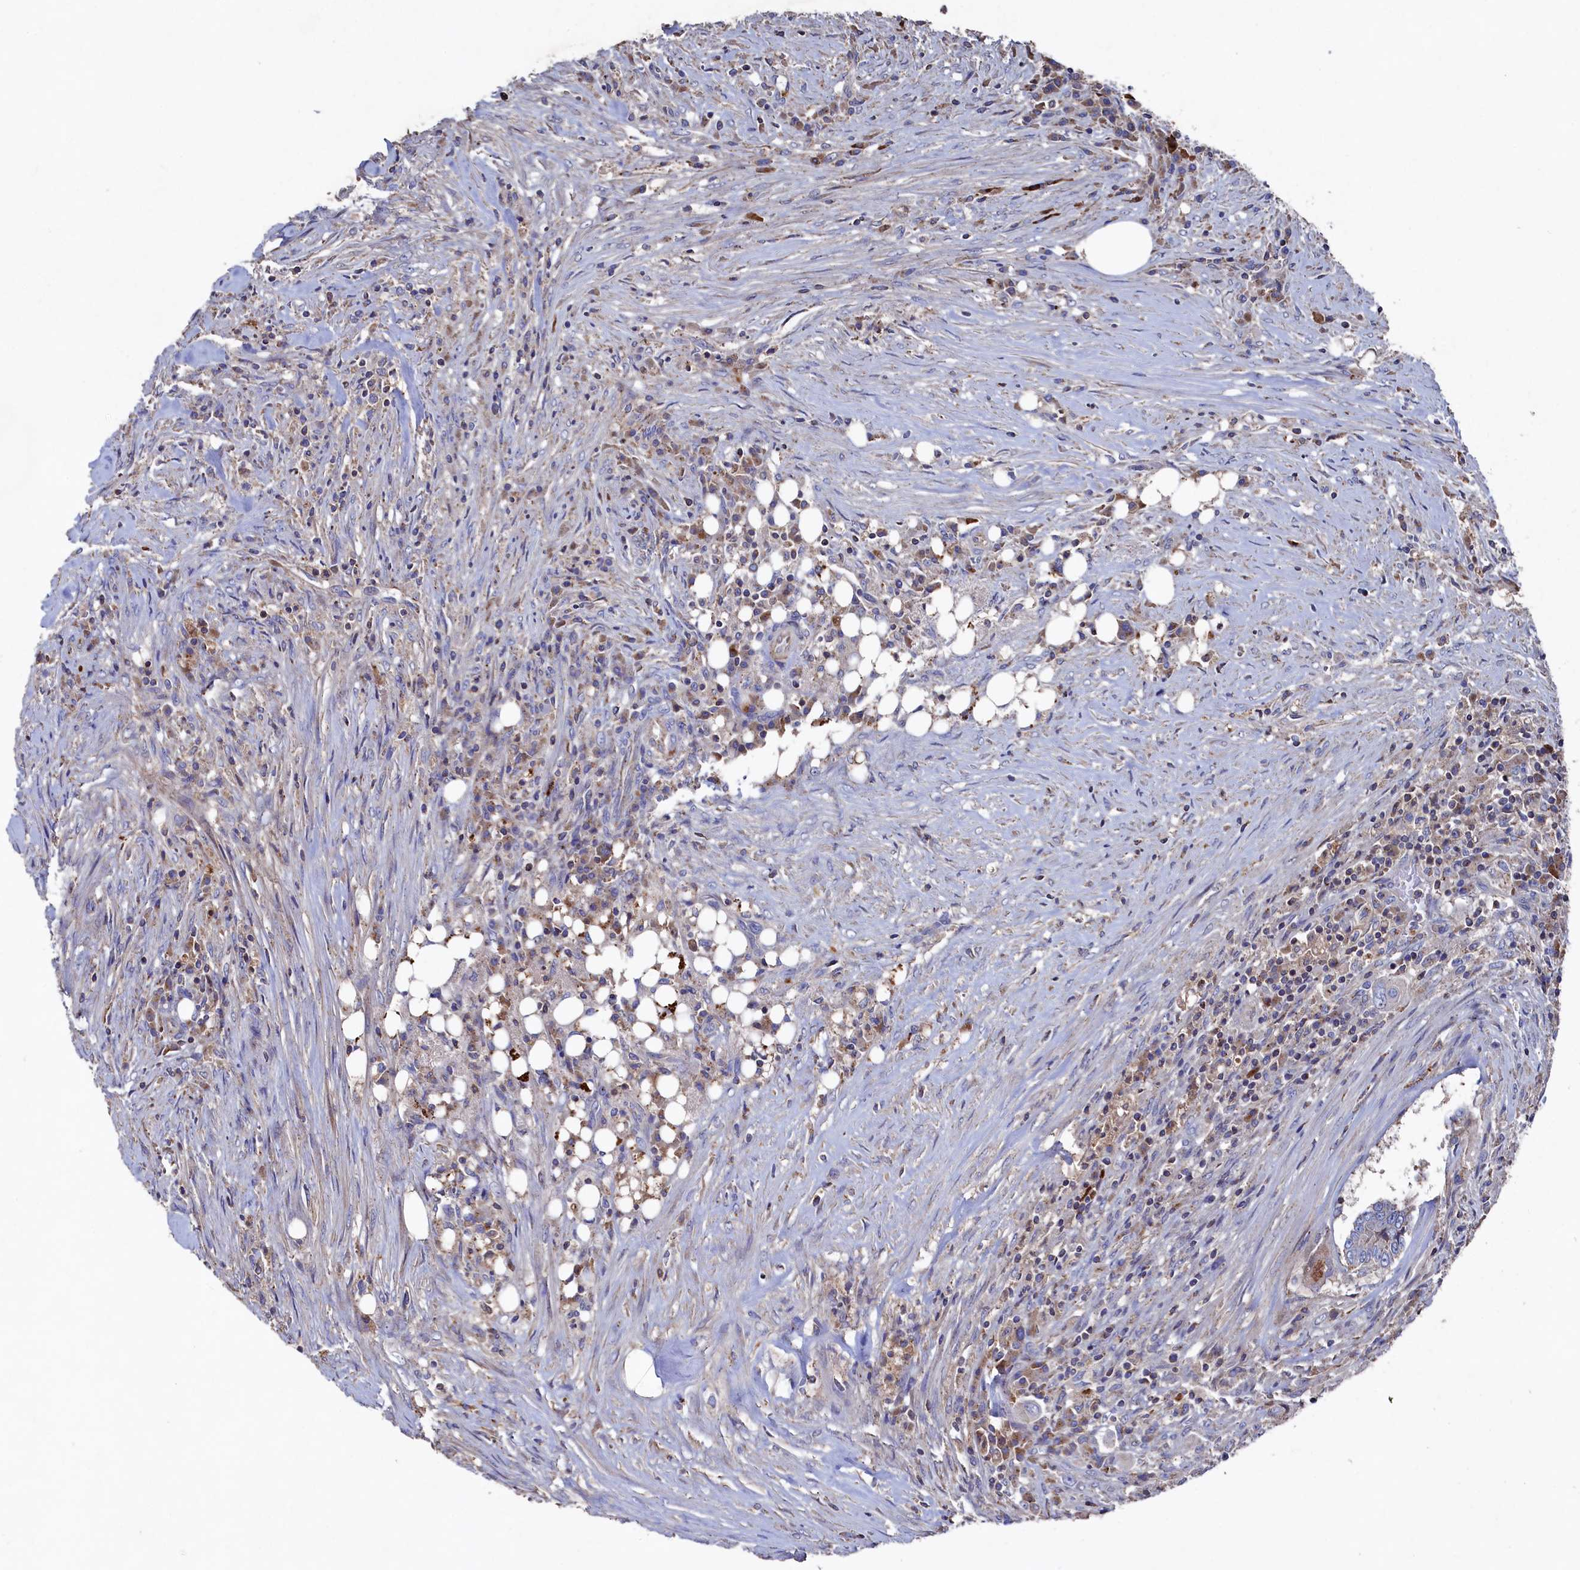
{"staining": {"intensity": "negative", "quantity": "none", "location": "none"}, "tissue": "colorectal cancer", "cell_type": "Tumor cells", "image_type": "cancer", "snomed": [{"axis": "morphology", "description": "Adenocarcinoma, NOS"}, {"axis": "topography", "description": "Colon"}], "caption": "Colorectal adenocarcinoma was stained to show a protein in brown. There is no significant positivity in tumor cells. The staining is performed using DAB (3,3'-diaminobenzidine) brown chromogen with nuclei counter-stained in using hematoxylin.", "gene": "TK2", "patient": {"sex": "male", "age": 83}}